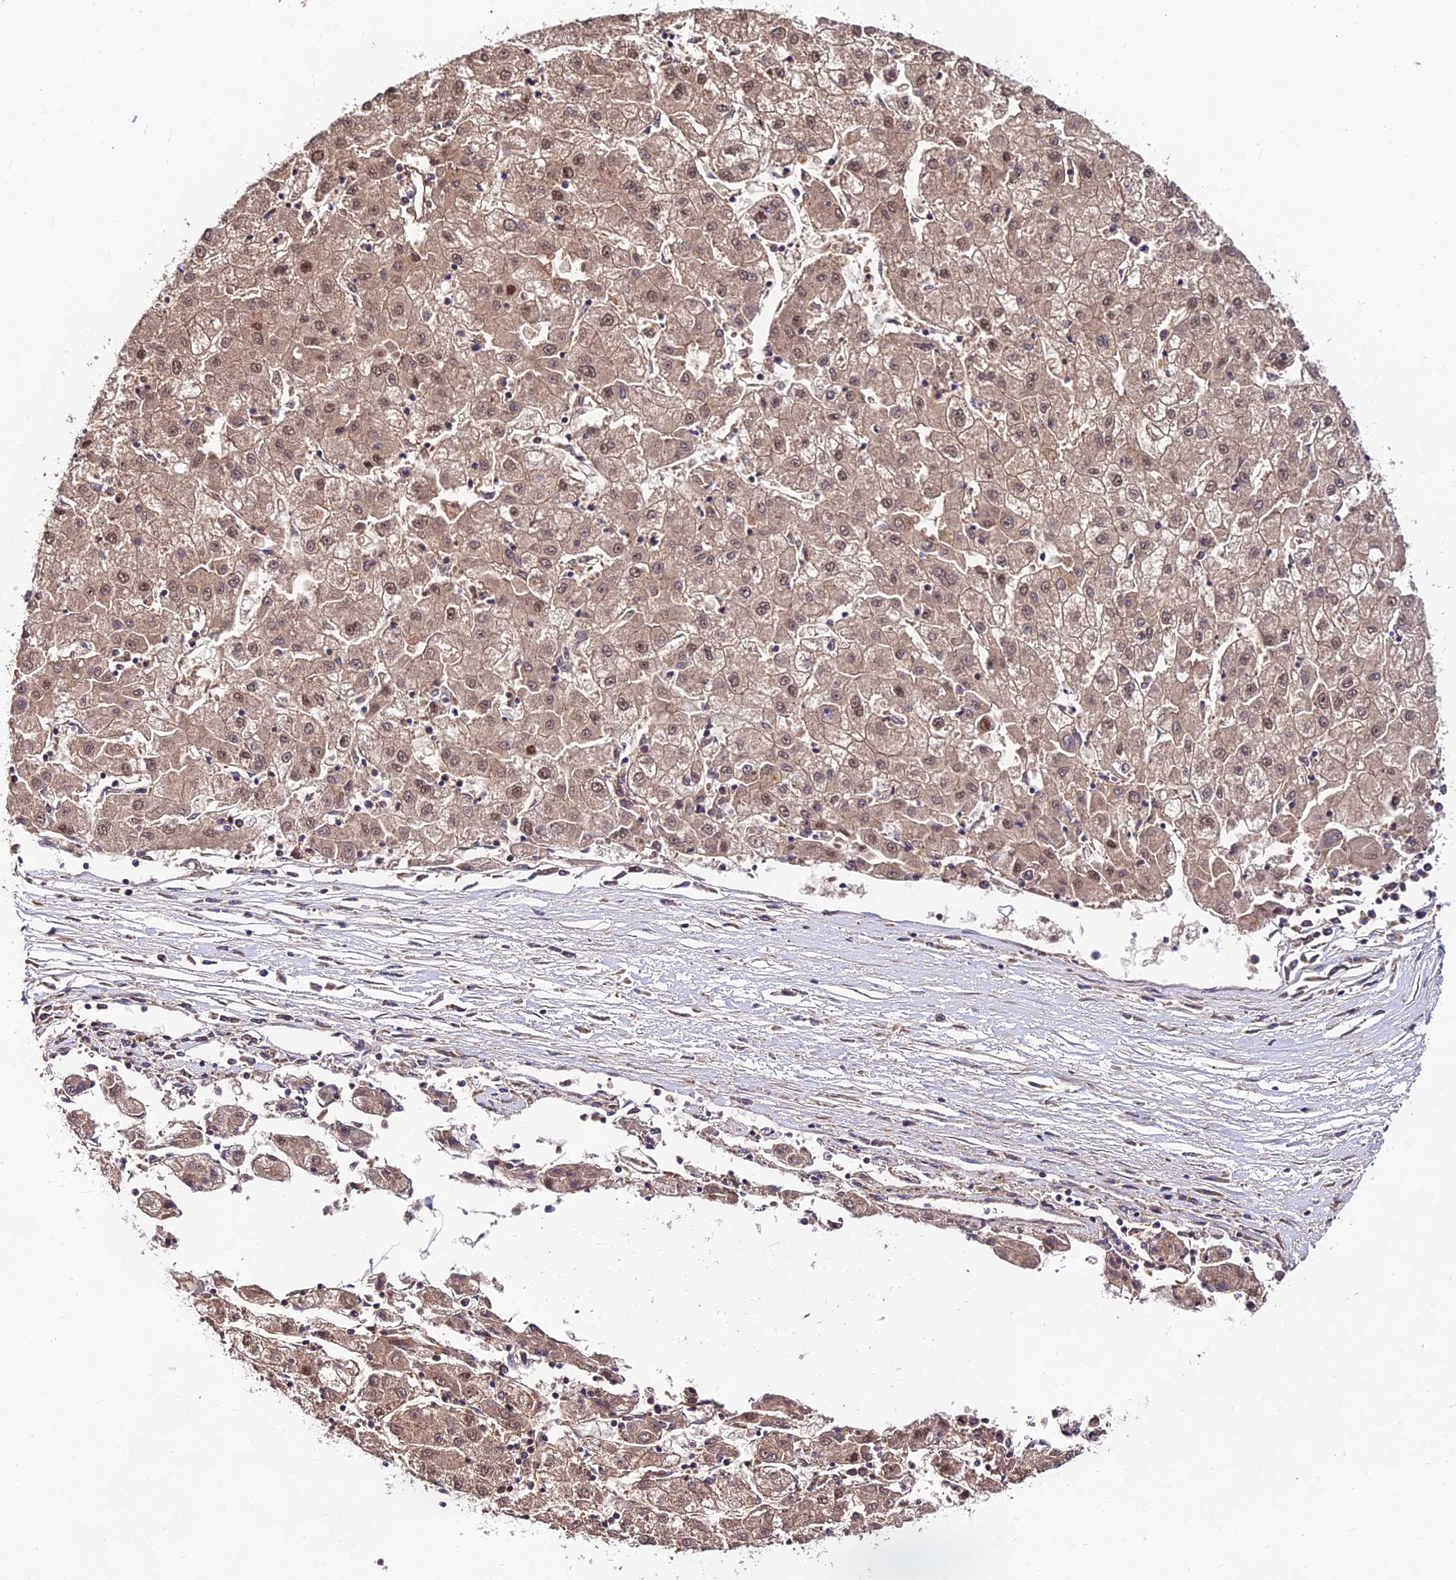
{"staining": {"intensity": "moderate", "quantity": ">75%", "location": "cytoplasmic/membranous,nuclear"}, "tissue": "liver cancer", "cell_type": "Tumor cells", "image_type": "cancer", "snomed": [{"axis": "morphology", "description": "Carcinoma, Hepatocellular, NOS"}, {"axis": "topography", "description": "Liver"}], "caption": "An immunohistochemistry (IHC) photomicrograph of tumor tissue is shown. Protein staining in brown highlights moderate cytoplasmic/membranous and nuclear positivity in liver cancer (hepatocellular carcinoma) within tumor cells.", "gene": "MKKS", "patient": {"sex": "male", "age": 72}}